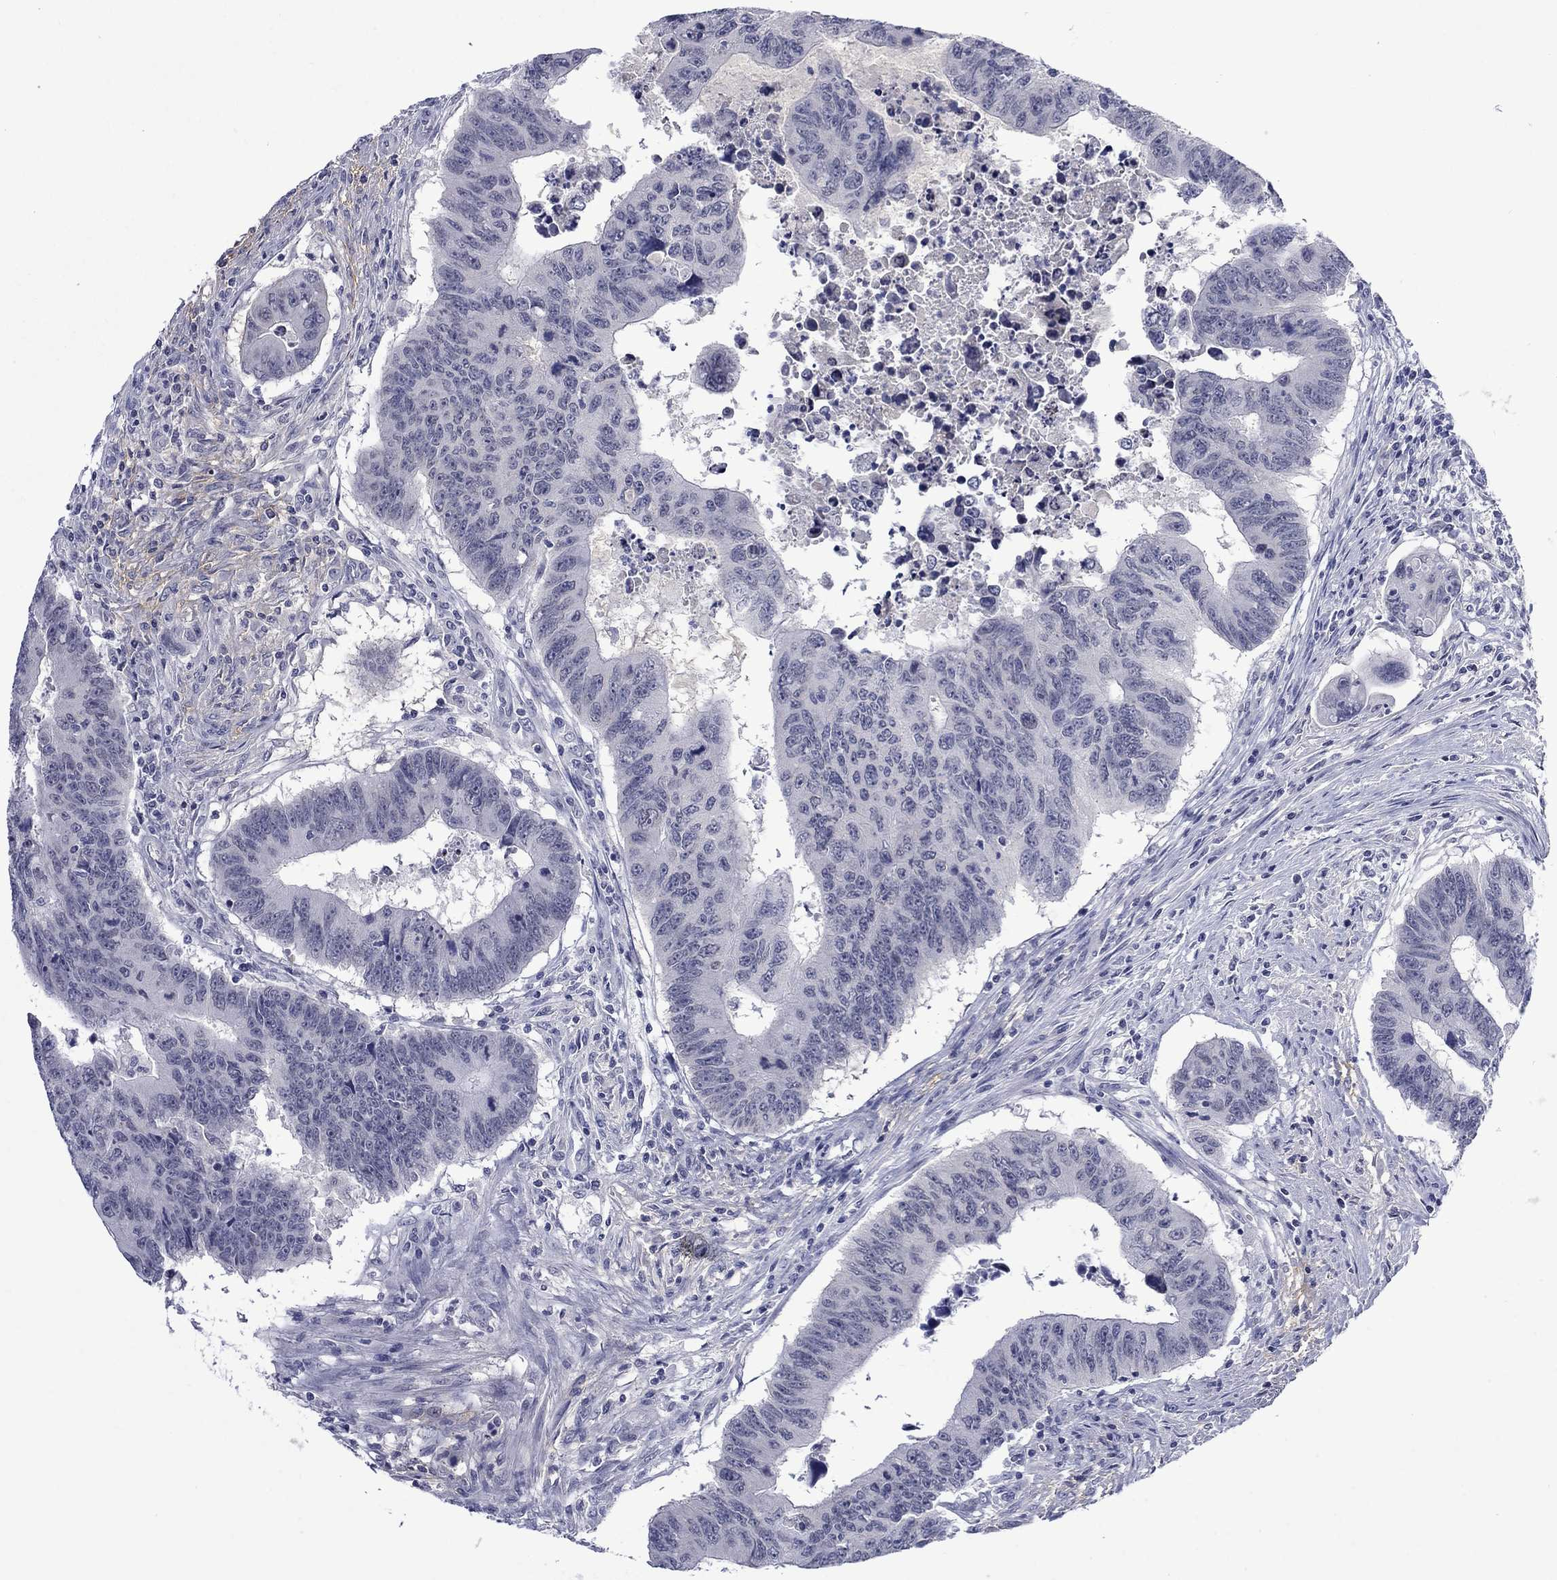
{"staining": {"intensity": "weak", "quantity": "<25%", "location": "cytoplasmic/membranous"}, "tissue": "colorectal cancer", "cell_type": "Tumor cells", "image_type": "cancer", "snomed": [{"axis": "morphology", "description": "Adenocarcinoma, NOS"}, {"axis": "topography", "description": "Rectum"}], "caption": "A micrograph of colorectal cancer stained for a protein reveals no brown staining in tumor cells. (Stains: DAB (3,3'-diaminobenzidine) immunohistochemistry (IHC) with hematoxylin counter stain, Microscopy: brightfield microscopy at high magnification).", "gene": "NSMF", "patient": {"sex": "female", "age": 85}}